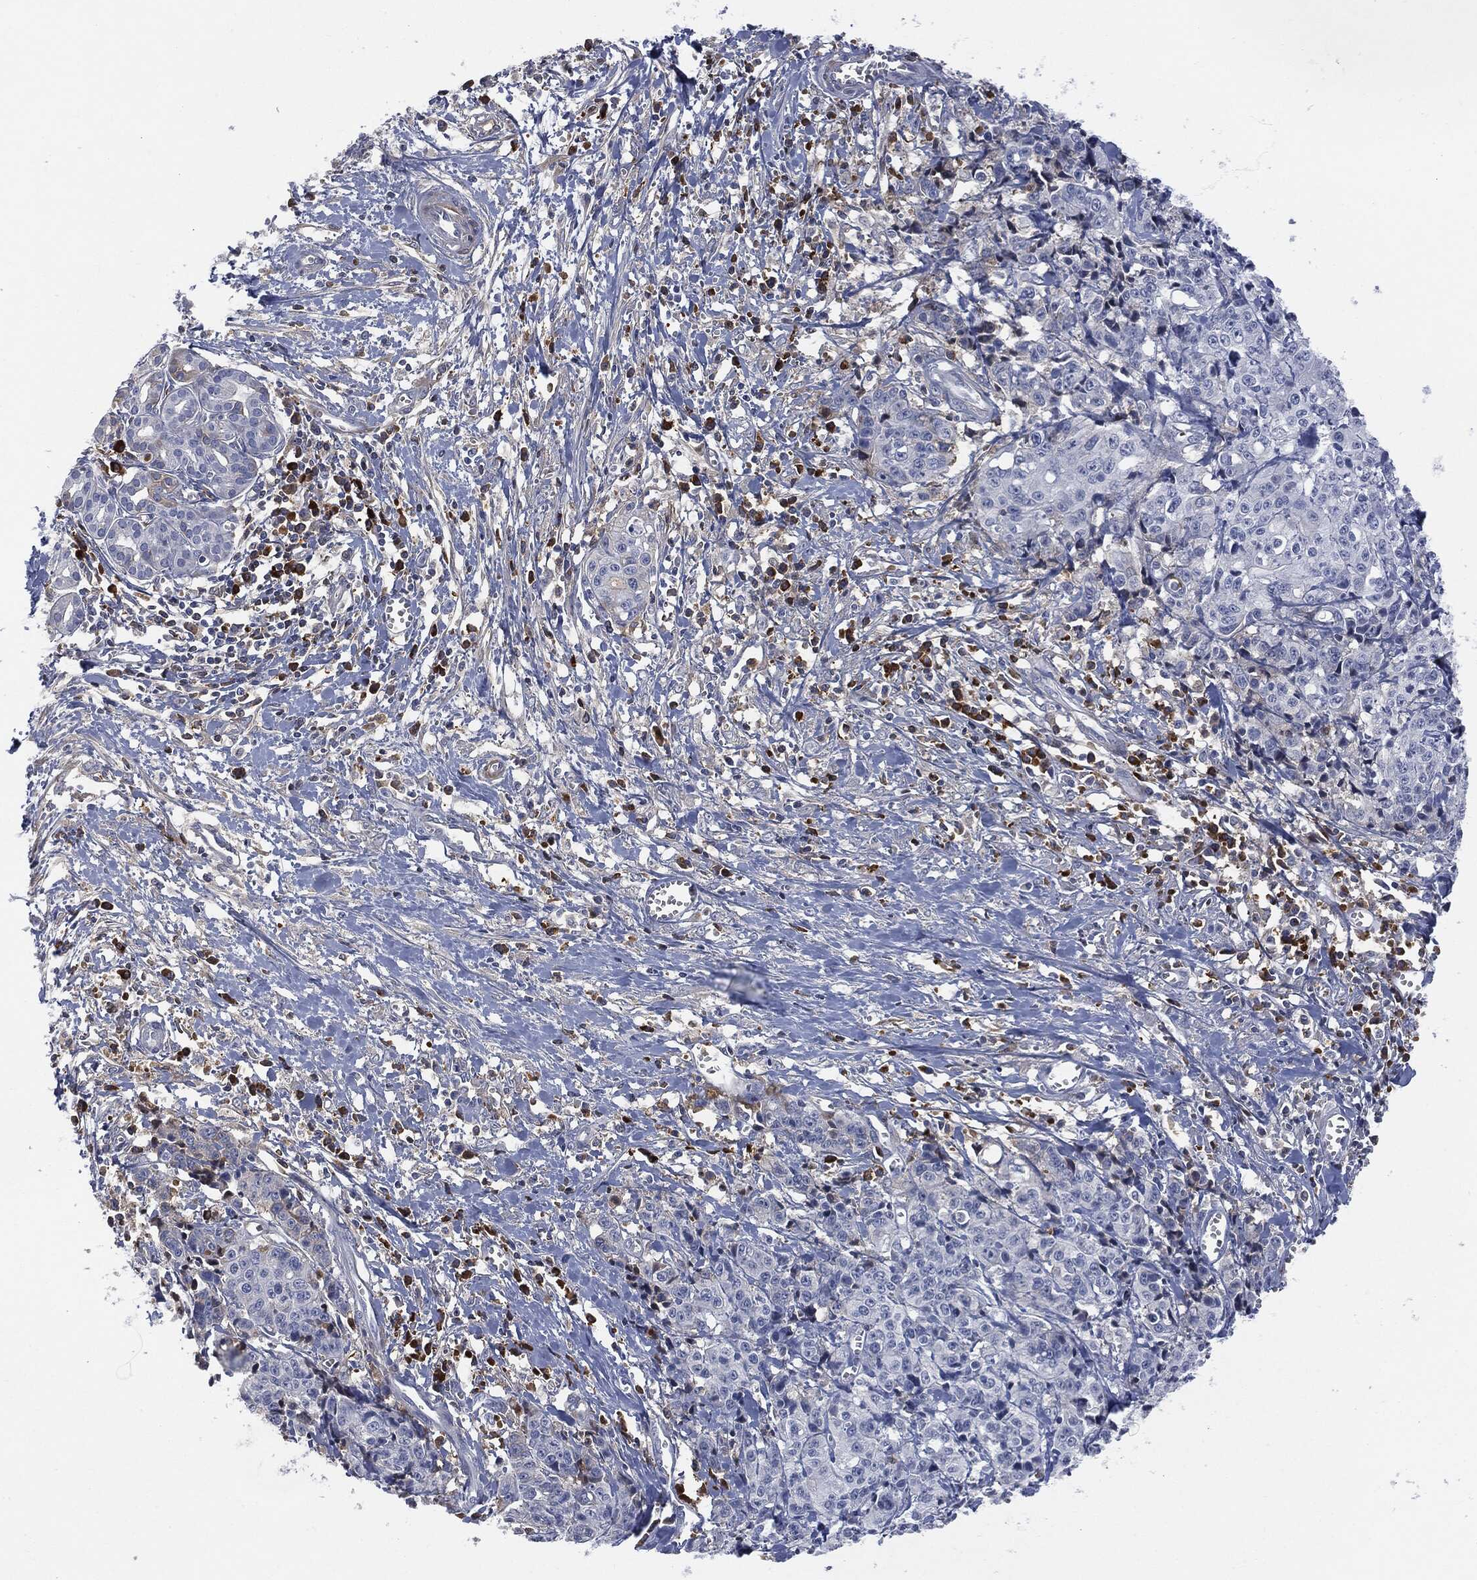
{"staining": {"intensity": "negative", "quantity": "none", "location": "none"}, "tissue": "pancreatic cancer", "cell_type": "Tumor cells", "image_type": "cancer", "snomed": [{"axis": "morphology", "description": "Adenocarcinoma, NOS"}, {"axis": "topography", "description": "Pancreas"}], "caption": "Immunohistochemistry image of neoplastic tissue: human pancreatic cancer stained with DAB (3,3'-diaminobenzidine) reveals no significant protein positivity in tumor cells. The staining is performed using DAB (3,3'-diaminobenzidine) brown chromogen with nuclei counter-stained in using hematoxylin.", "gene": "BTK", "patient": {"sex": "female", "age": 72}}